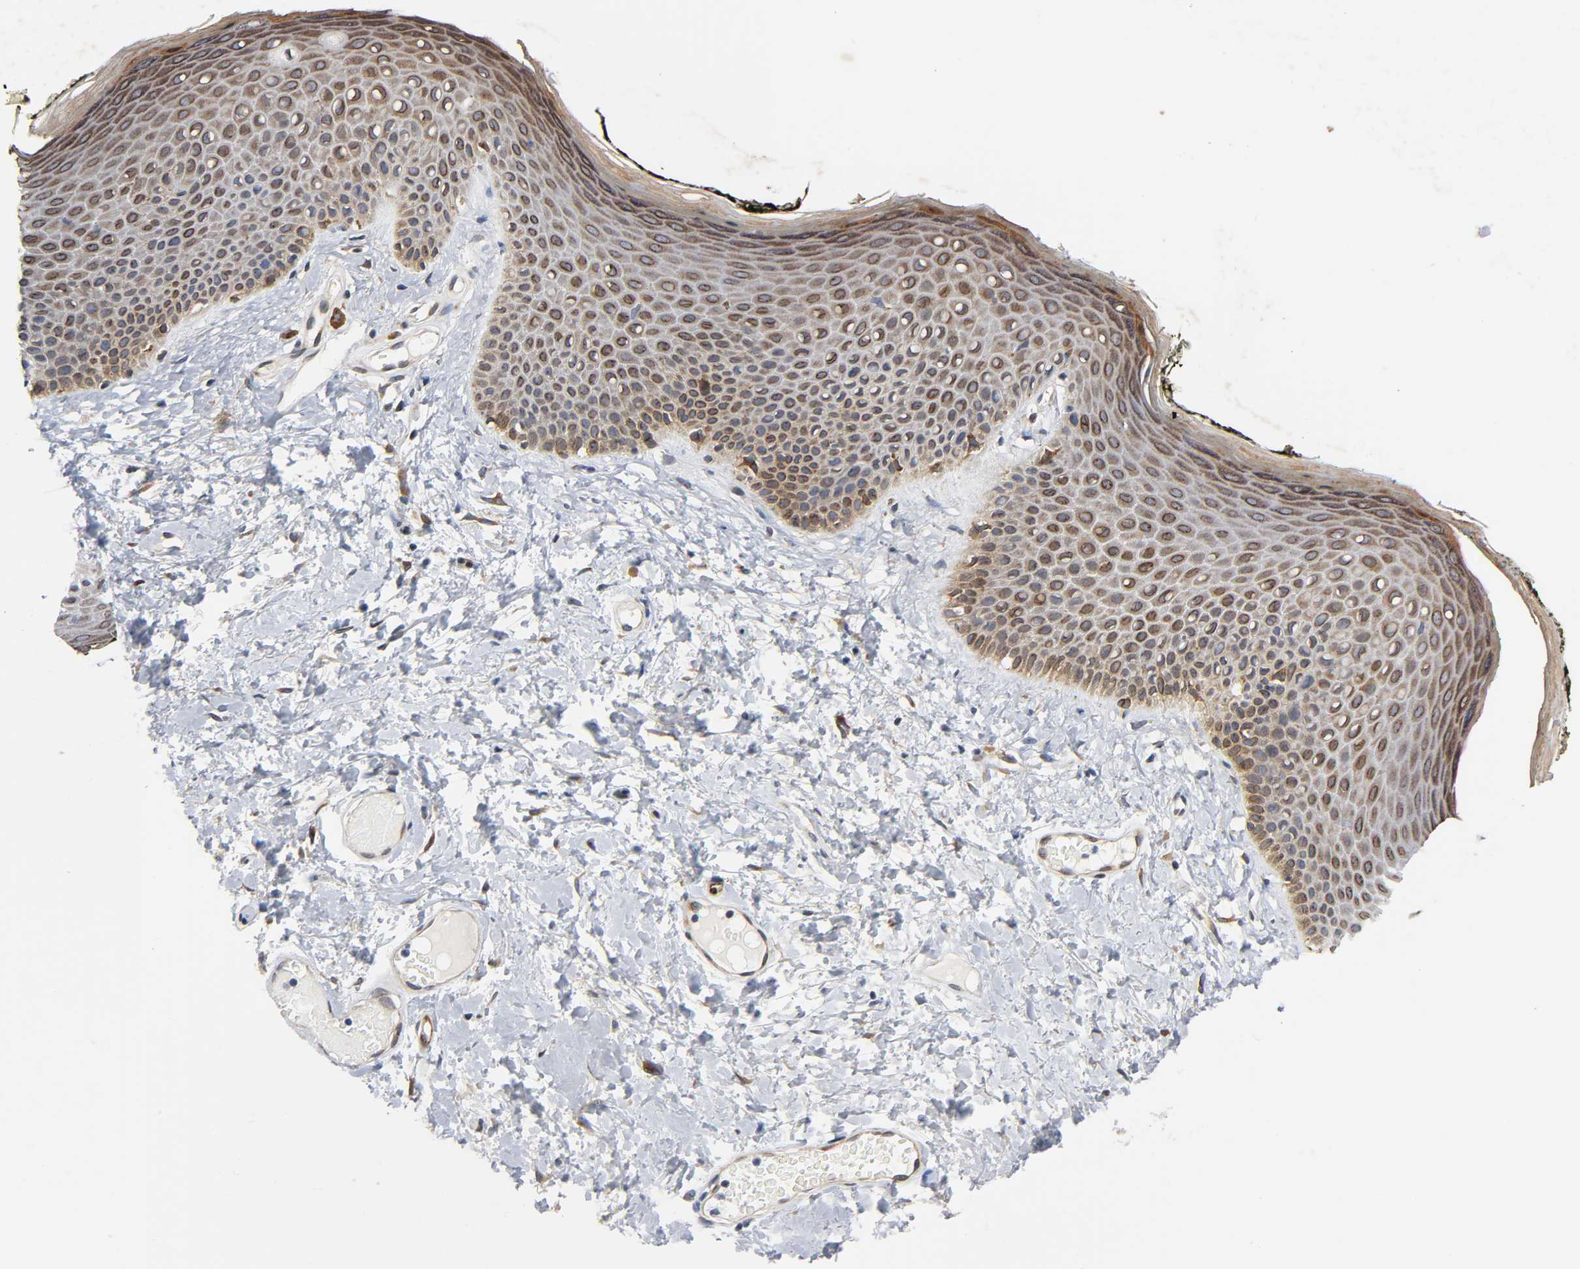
{"staining": {"intensity": "moderate", "quantity": ">75%", "location": "cytoplasmic/membranous"}, "tissue": "skin", "cell_type": "Epidermal cells", "image_type": "normal", "snomed": [{"axis": "morphology", "description": "Normal tissue, NOS"}, {"axis": "morphology", "description": "Inflammation, NOS"}, {"axis": "topography", "description": "Vulva"}], "caption": "DAB immunohistochemical staining of unremarkable human skin demonstrates moderate cytoplasmic/membranous protein expression in about >75% of epidermal cells.", "gene": "ASB6", "patient": {"sex": "female", "age": 84}}